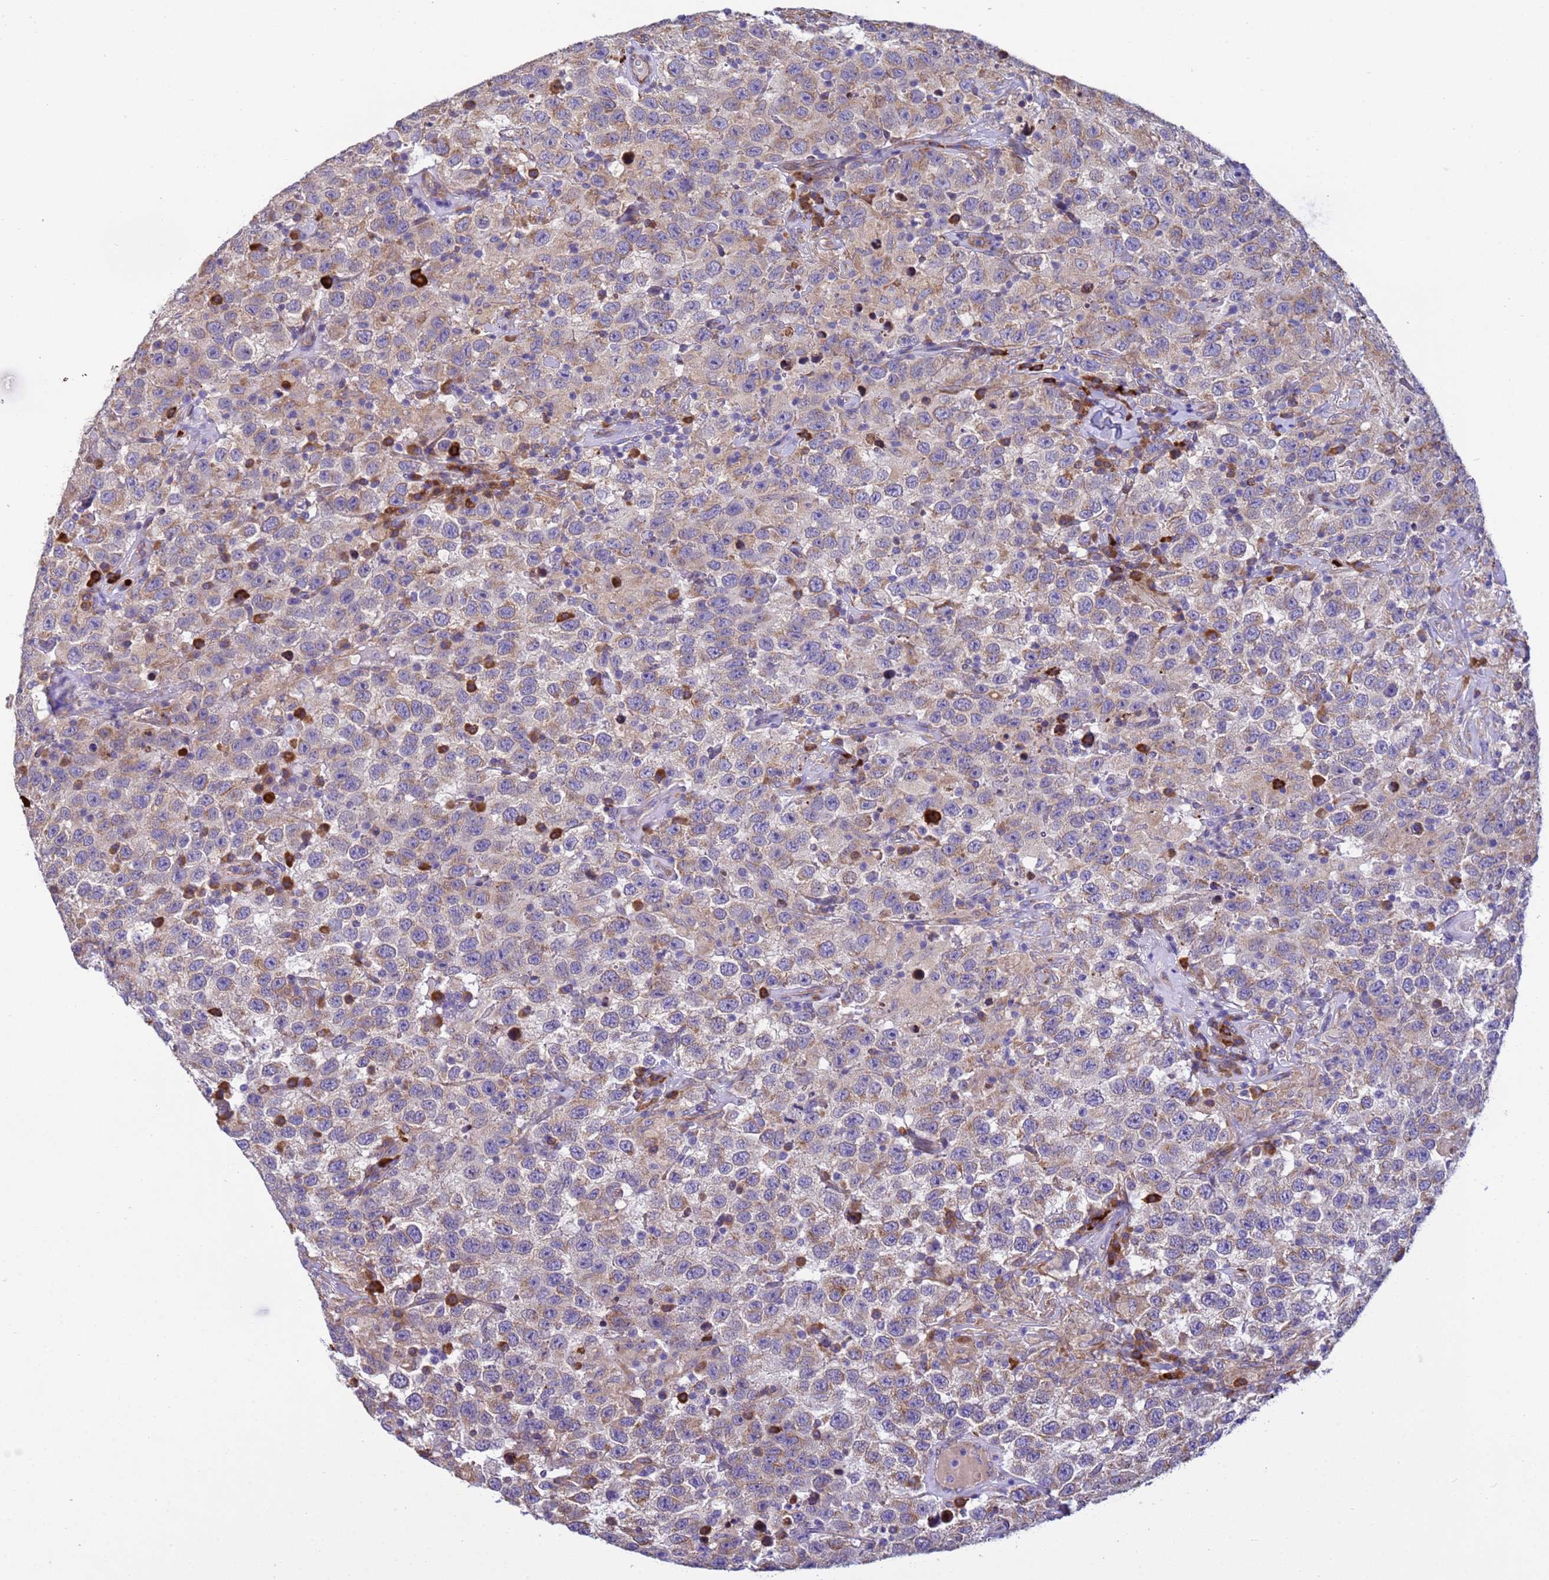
{"staining": {"intensity": "moderate", "quantity": "25%-75%", "location": "cytoplasmic/membranous"}, "tissue": "testis cancer", "cell_type": "Tumor cells", "image_type": "cancer", "snomed": [{"axis": "morphology", "description": "Seminoma, NOS"}, {"axis": "topography", "description": "Testis"}], "caption": "Protein staining of testis cancer (seminoma) tissue displays moderate cytoplasmic/membranous staining in approximately 25%-75% of tumor cells. Using DAB (brown) and hematoxylin (blue) stains, captured at high magnification using brightfield microscopy.", "gene": "THAP5", "patient": {"sex": "male", "age": 41}}